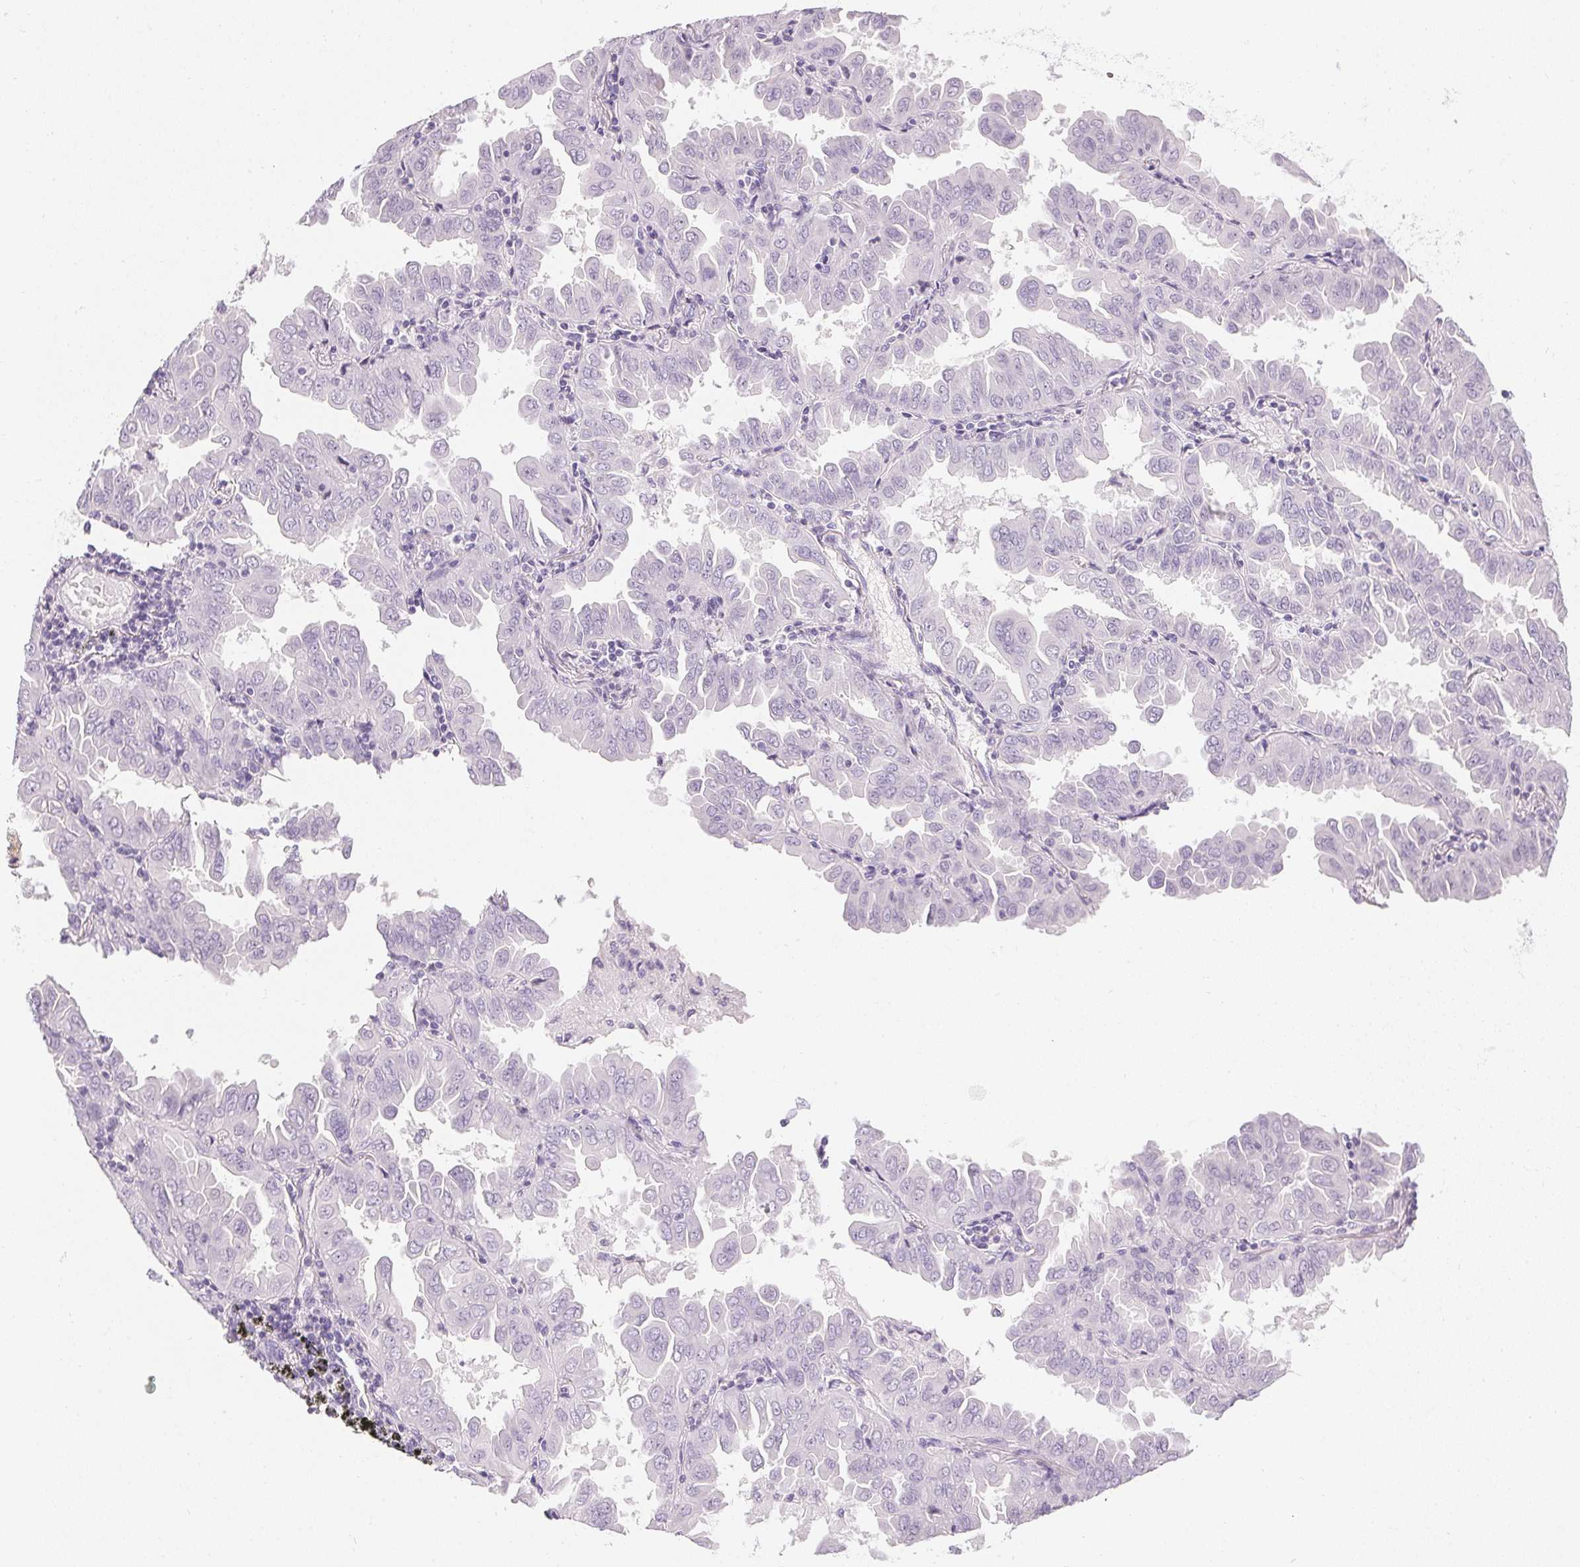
{"staining": {"intensity": "negative", "quantity": "none", "location": "none"}, "tissue": "lung cancer", "cell_type": "Tumor cells", "image_type": "cancer", "snomed": [{"axis": "morphology", "description": "Adenocarcinoma, NOS"}, {"axis": "topography", "description": "Lung"}], "caption": "Immunohistochemistry (IHC) of human lung adenocarcinoma reveals no staining in tumor cells.", "gene": "PPY", "patient": {"sex": "male", "age": 64}}